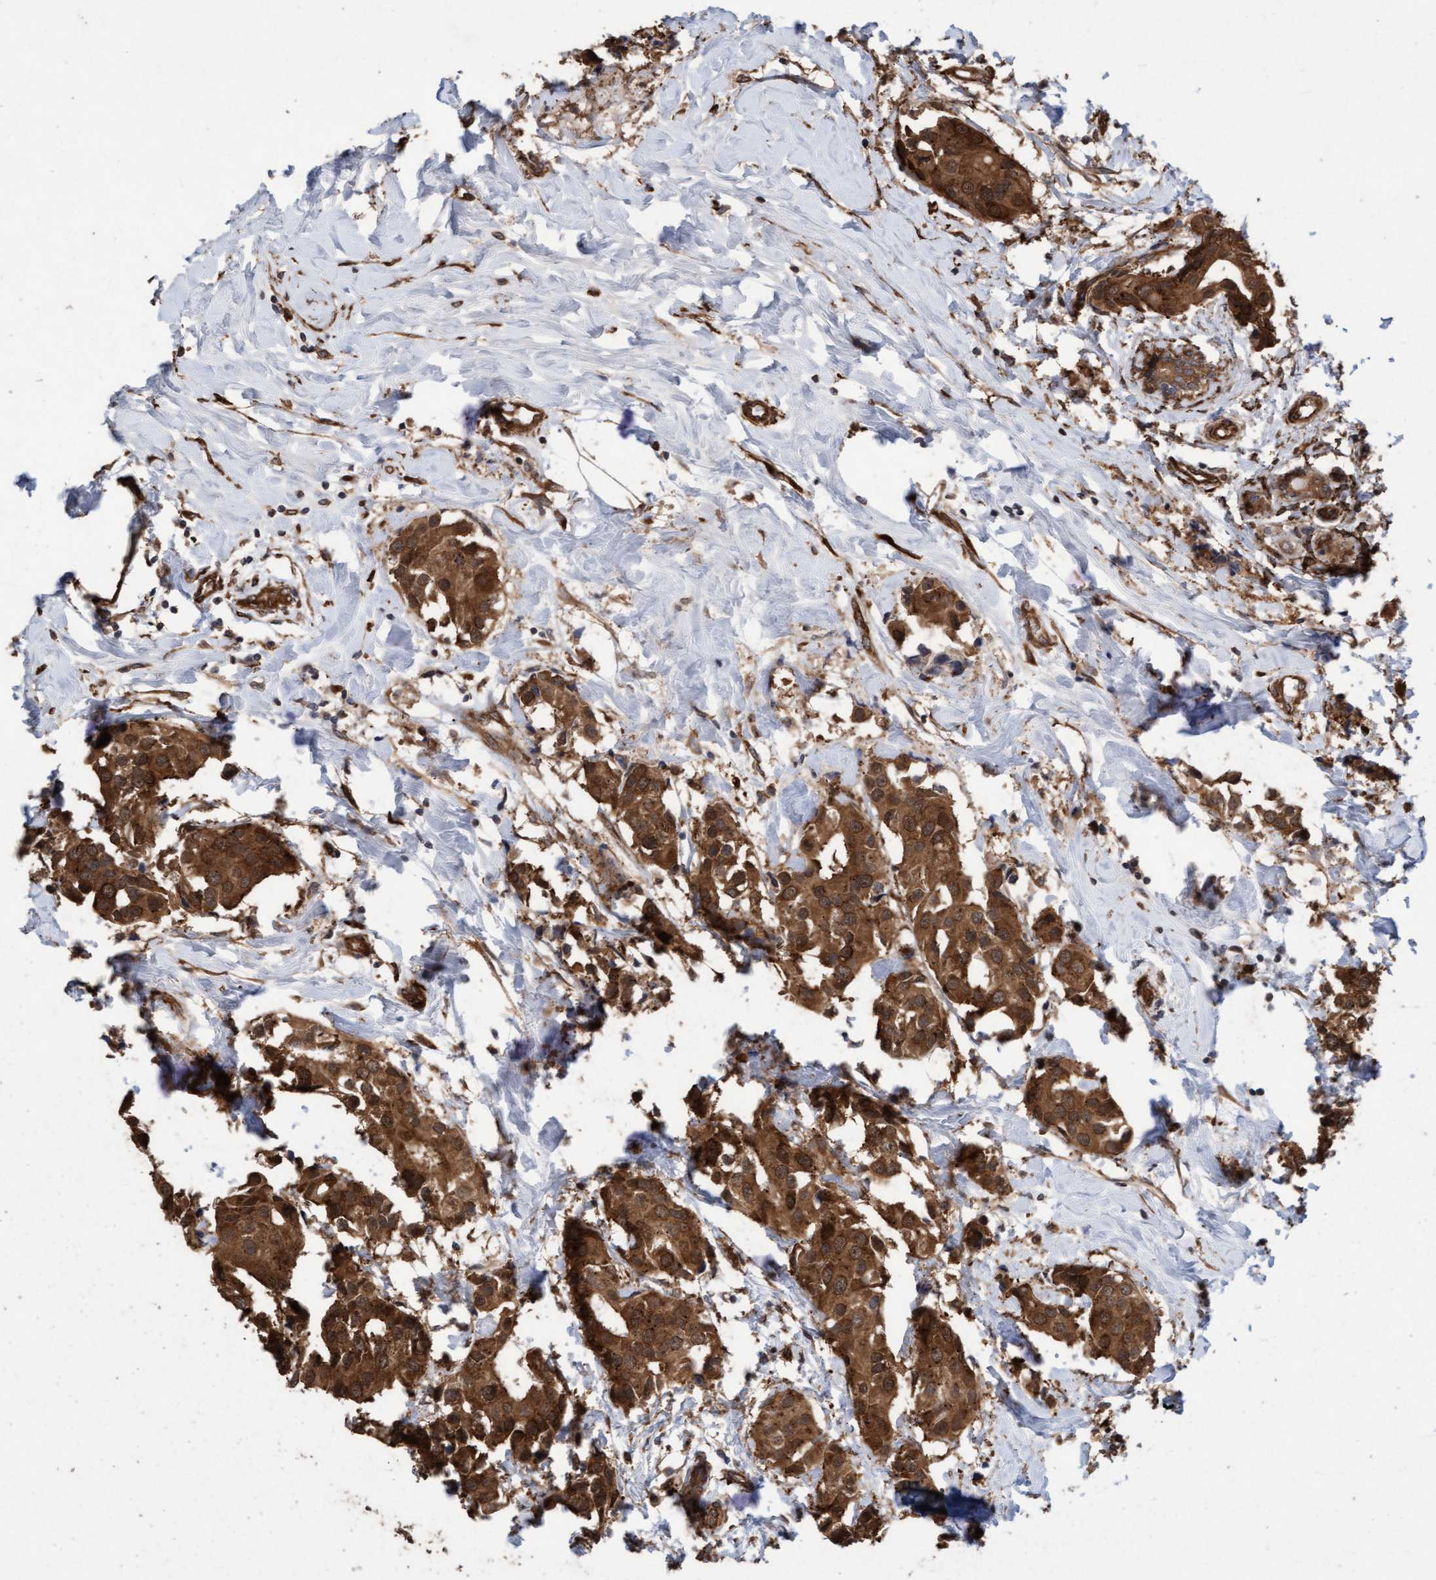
{"staining": {"intensity": "strong", "quantity": ">75%", "location": "cytoplasmic/membranous,nuclear"}, "tissue": "breast cancer", "cell_type": "Tumor cells", "image_type": "cancer", "snomed": [{"axis": "morphology", "description": "Normal tissue, NOS"}, {"axis": "morphology", "description": "Duct carcinoma"}, {"axis": "topography", "description": "Breast"}], "caption": "Strong cytoplasmic/membranous and nuclear staining for a protein is appreciated in approximately >75% of tumor cells of invasive ductal carcinoma (breast) using IHC.", "gene": "CDC42EP4", "patient": {"sex": "female", "age": 39}}